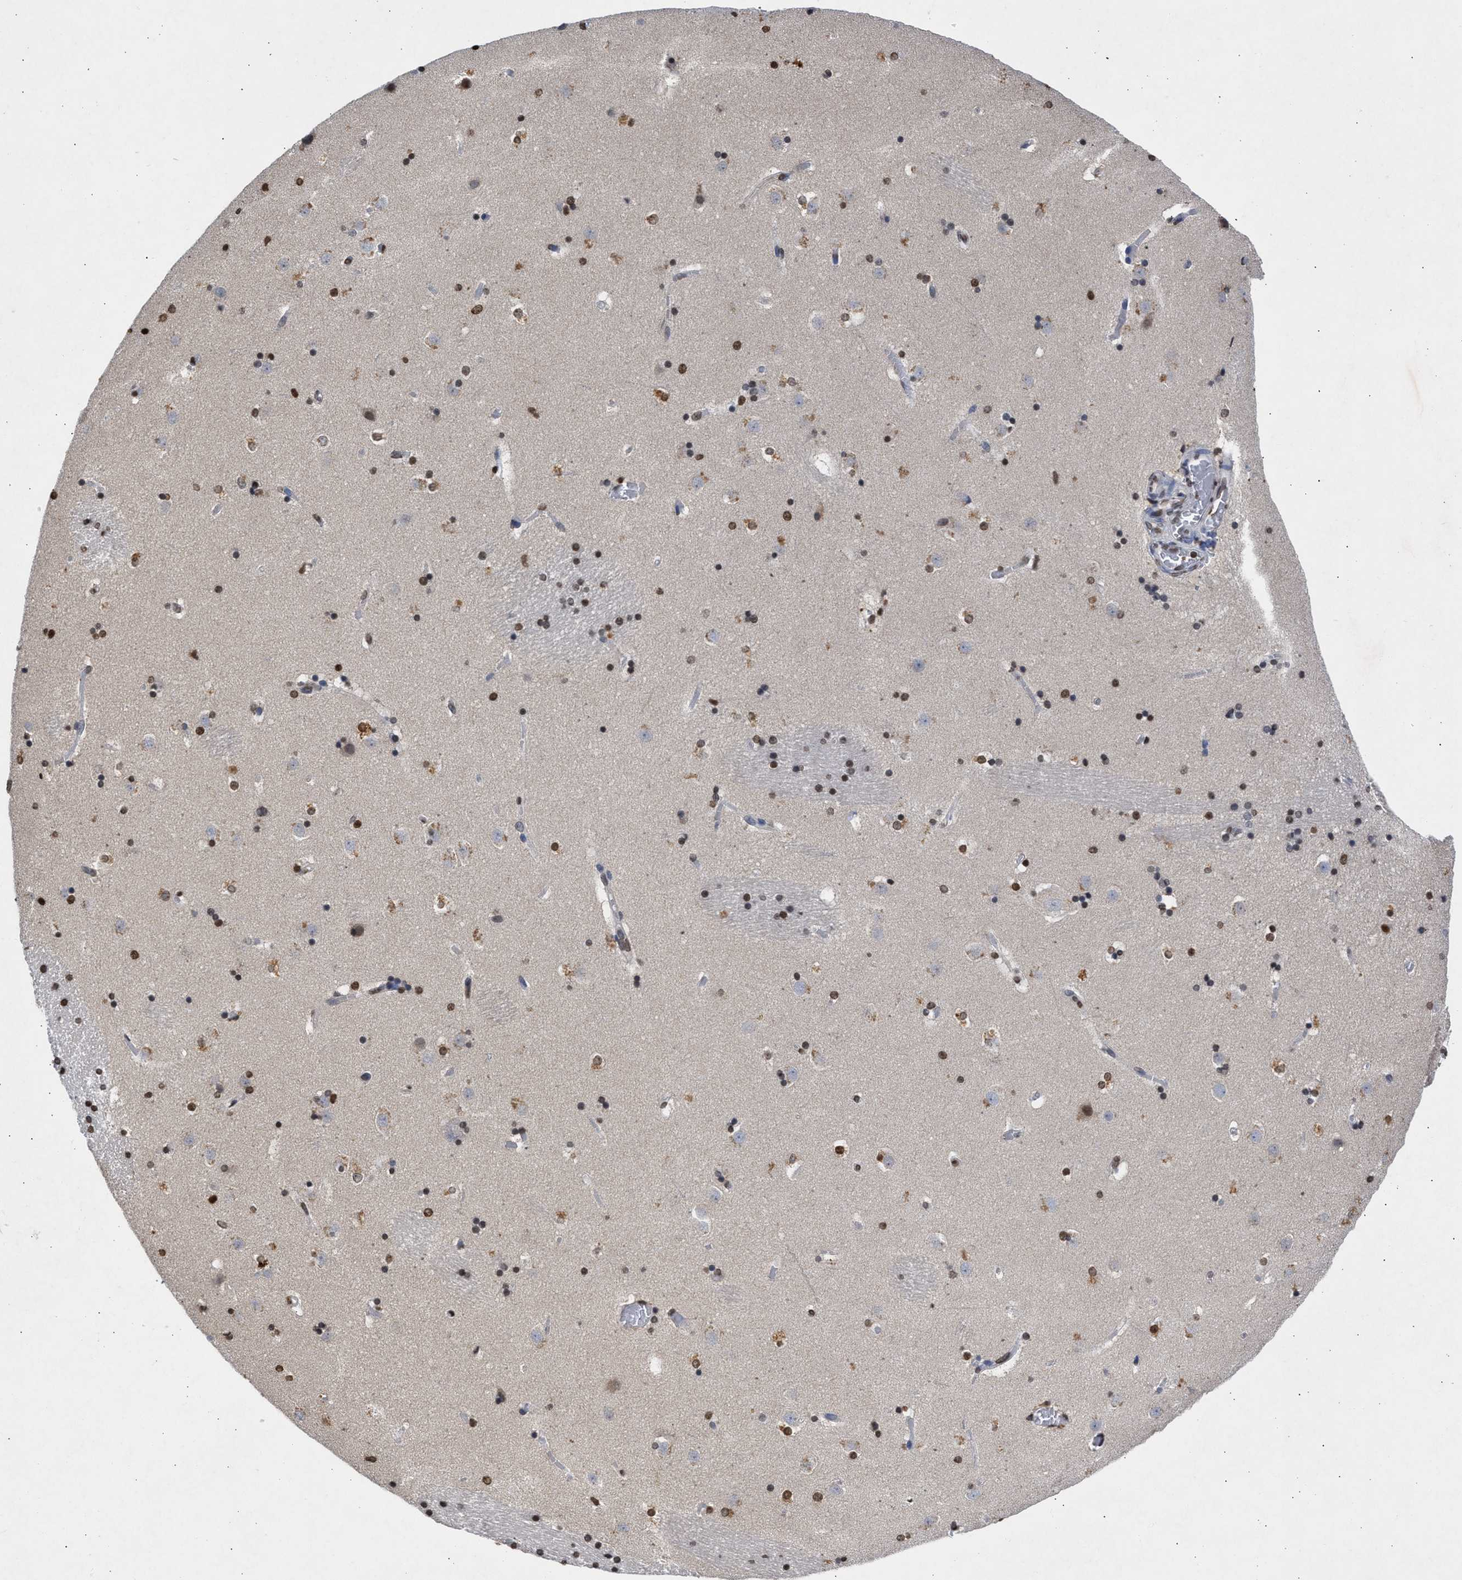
{"staining": {"intensity": "moderate", "quantity": "25%-75%", "location": "nuclear"}, "tissue": "caudate", "cell_type": "Glial cells", "image_type": "normal", "snomed": [{"axis": "morphology", "description": "Normal tissue, NOS"}, {"axis": "topography", "description": "Lateral ventricle wall"}], "caption": "Immunohistochemistry (IHC) (DAB) staining of normal human caudate shows moderate nuclear protein positivity in approximately 25%-75% of glial cells.", "gene": "NUP35", "patient": {"sex": "male", "age": 45}}